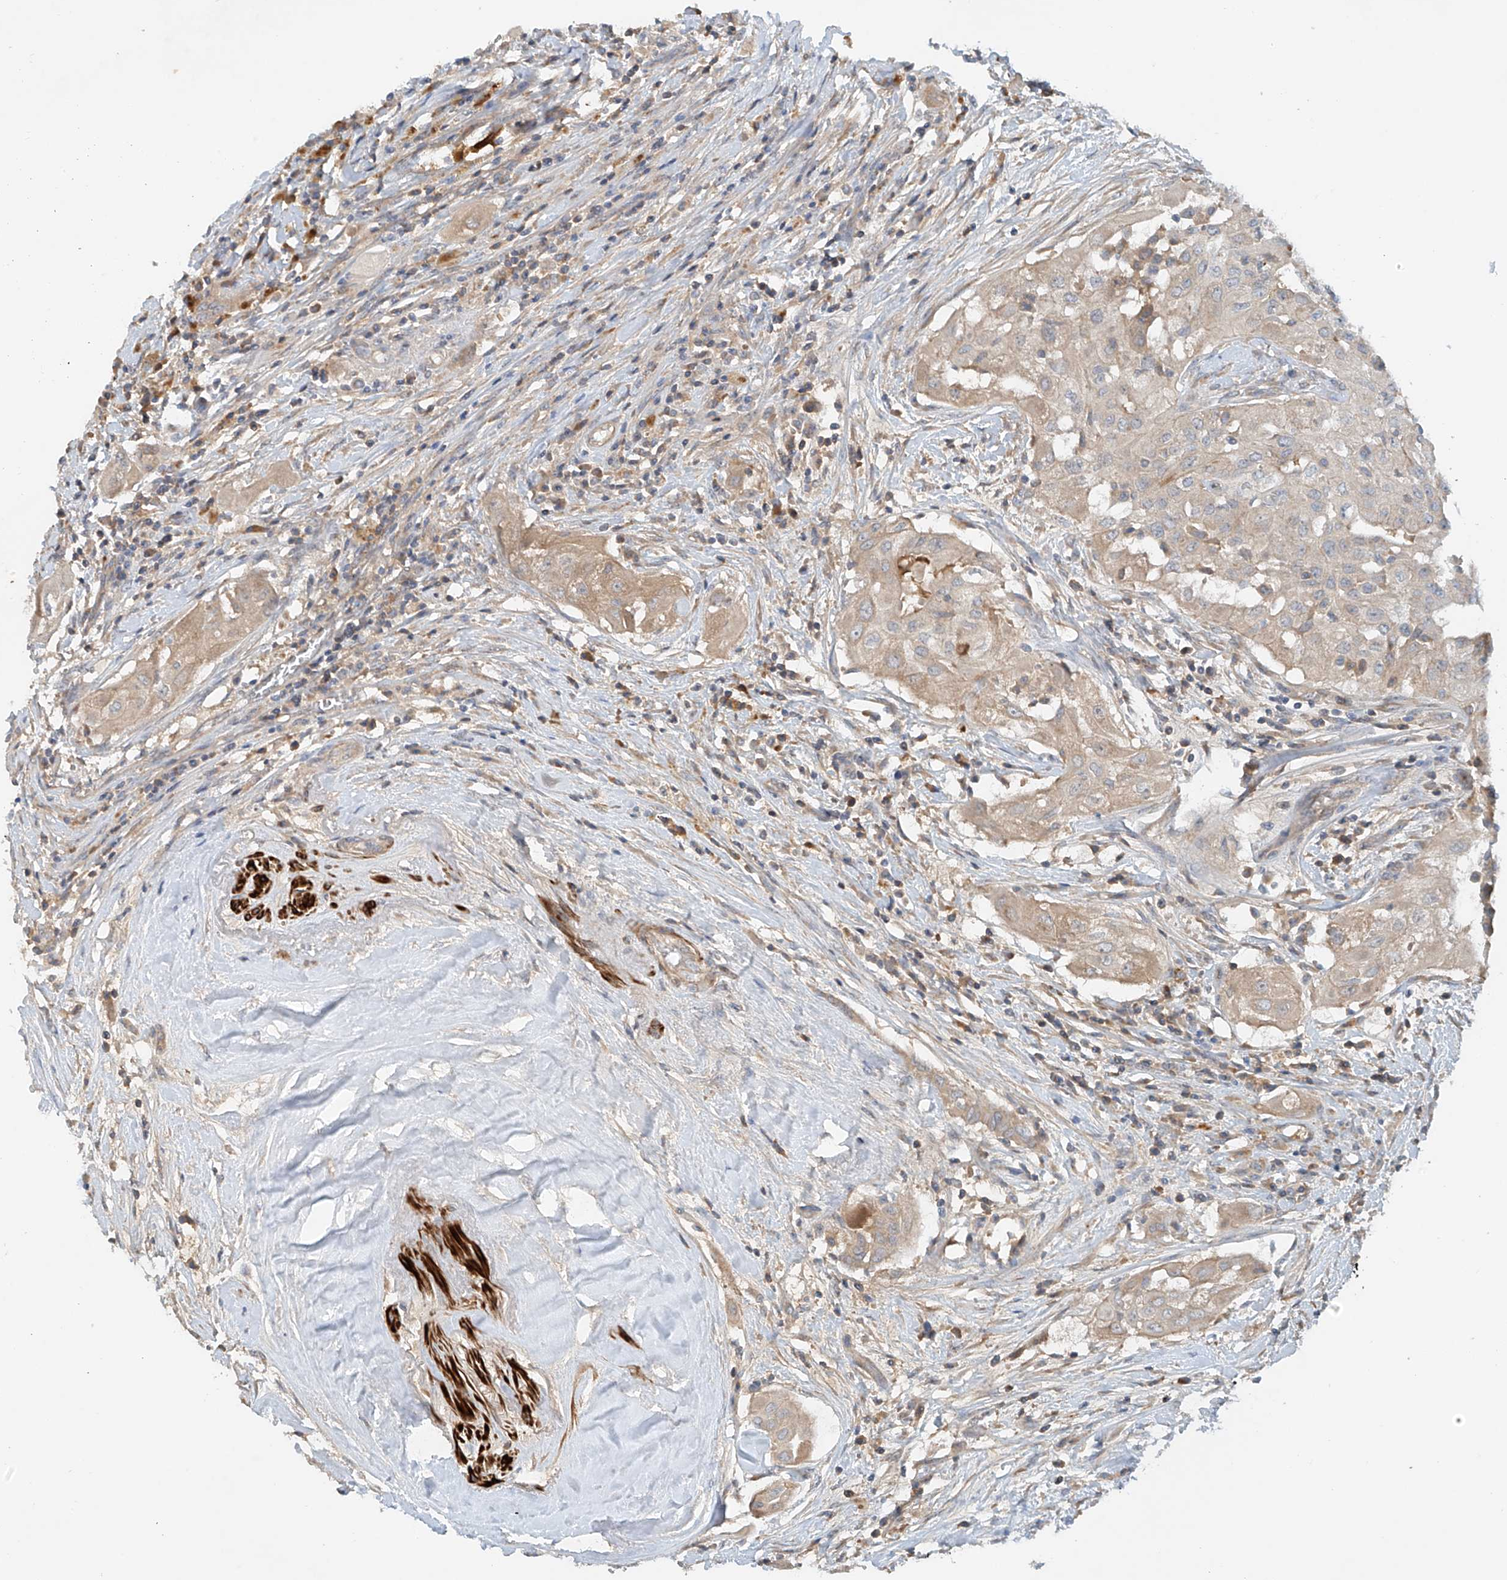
{"staining": {"intensity": "weak", "quantity": "<25%", "location": "cytoplasmic/membranous"}, "tissue": "thyroid cancer", "cell_type": "Tumor cells", "image_type": "cancer", "snomed": [{"axis": "morphology", "description": "Papillary adenocarcinoma, NOS"}, {"axis": "topography", "description": "Thyroid gland"}], "caption": "Protein analysis of papillary adenocarcinoma (thyroid) displays no significant expression in tumor cells. (Stains: DAB IHC with hematoxylin counter stain, Microscopy: brightfield microscopy at high magnification).", "gene": "LYRM9", "patient": {"sex": "female", "age": 59}}